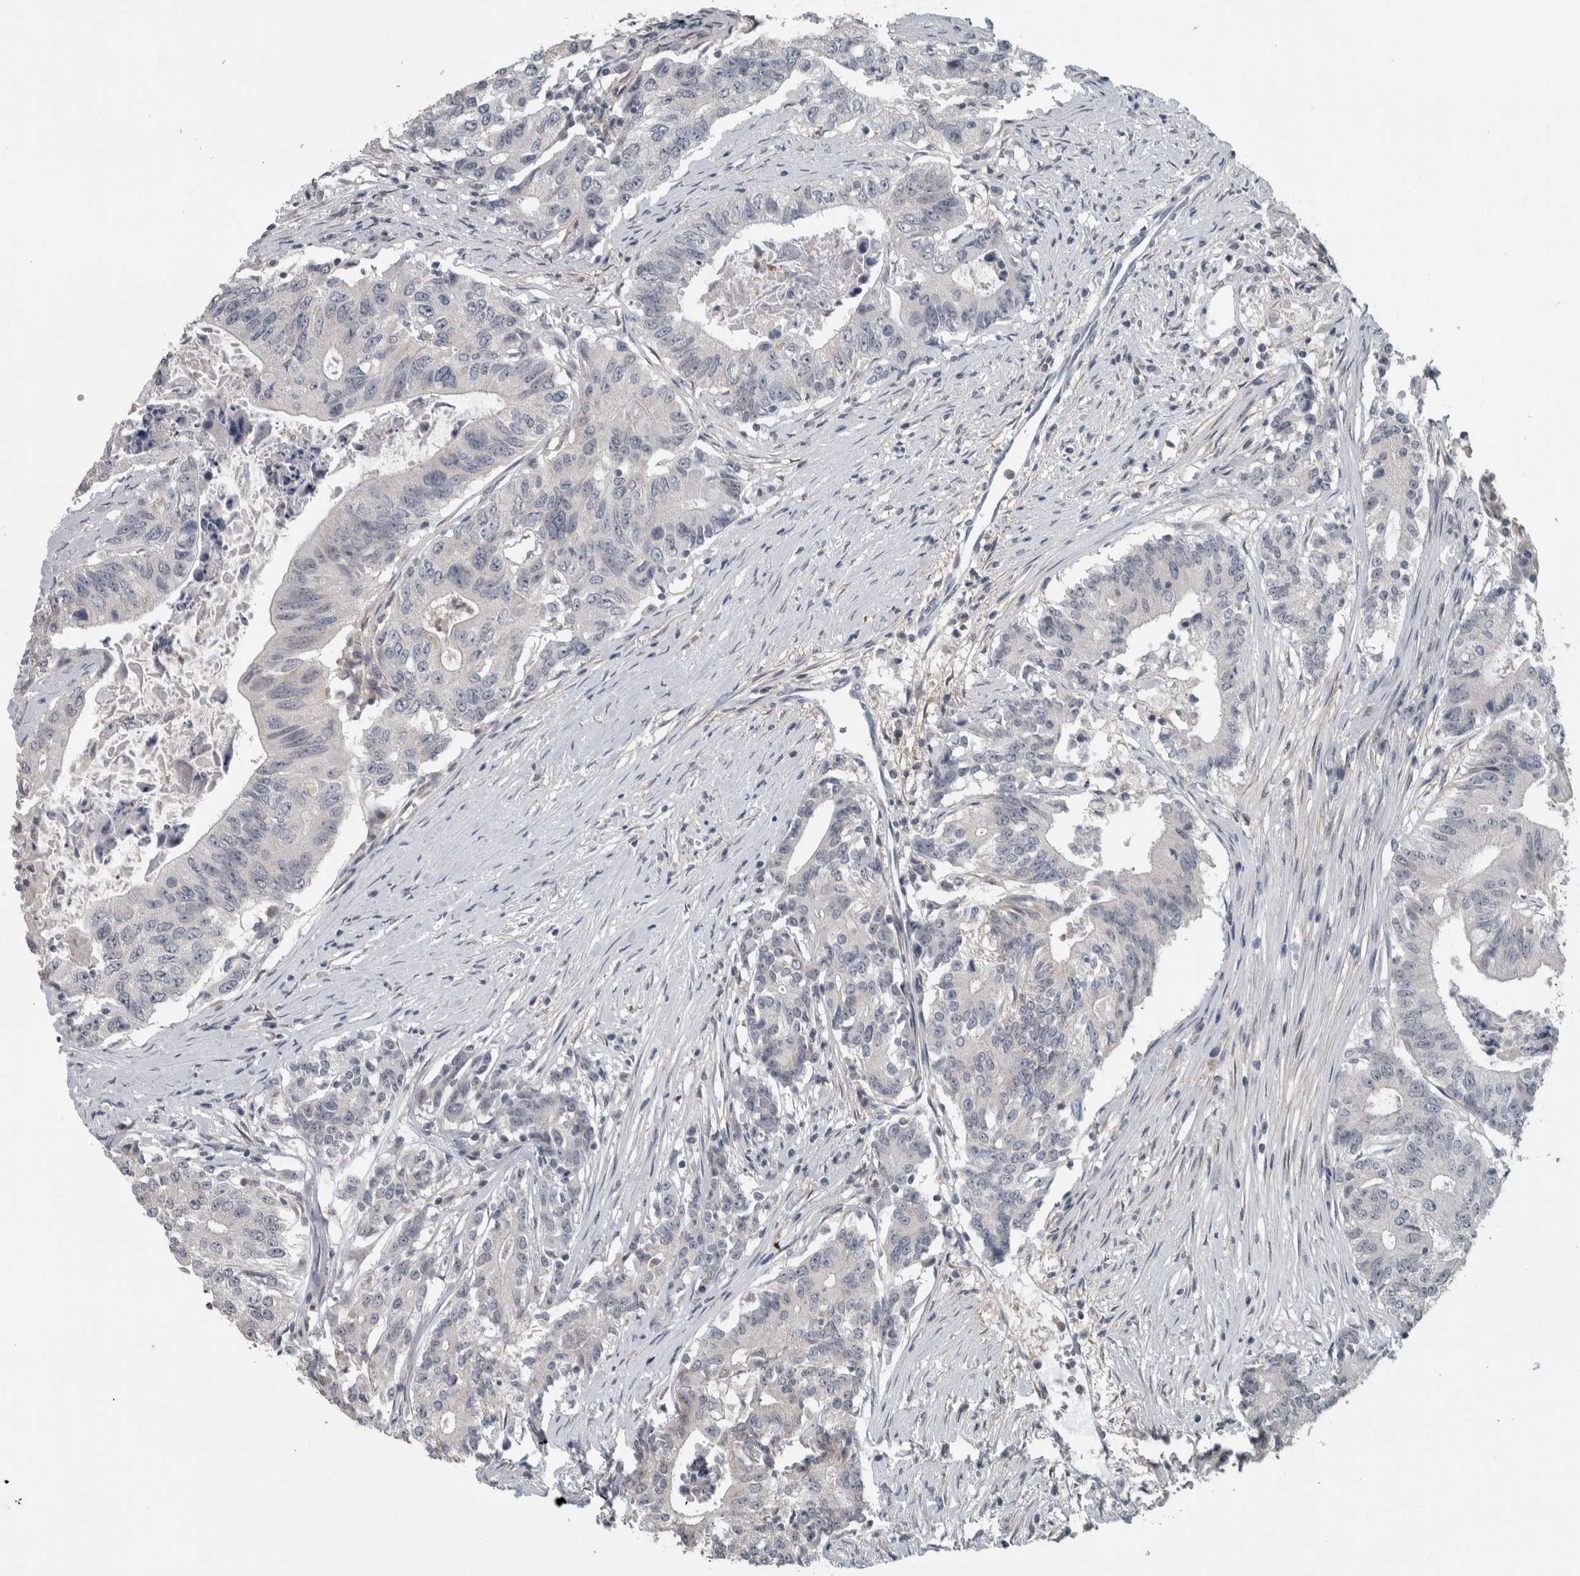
{"staining": {"intensity": "negative", "quantity": "none", "location": "none"}, "tissue": "colorectal cancer", "cell_type": "Tumor cells", "image_type": "cancer", "snomed": [{"axis": "morphology", "description": "Adenocarcinoma, NOS"}, {"axis": "topography", "description": "Colon"}], "caption": "Immunohistochemical staining of colorectal cancer (adenocarcinoma) exhibits no significant positivity in tumor cells.", "gene": "ACSF2", "patient": {"sex": "female", "age": 77}}